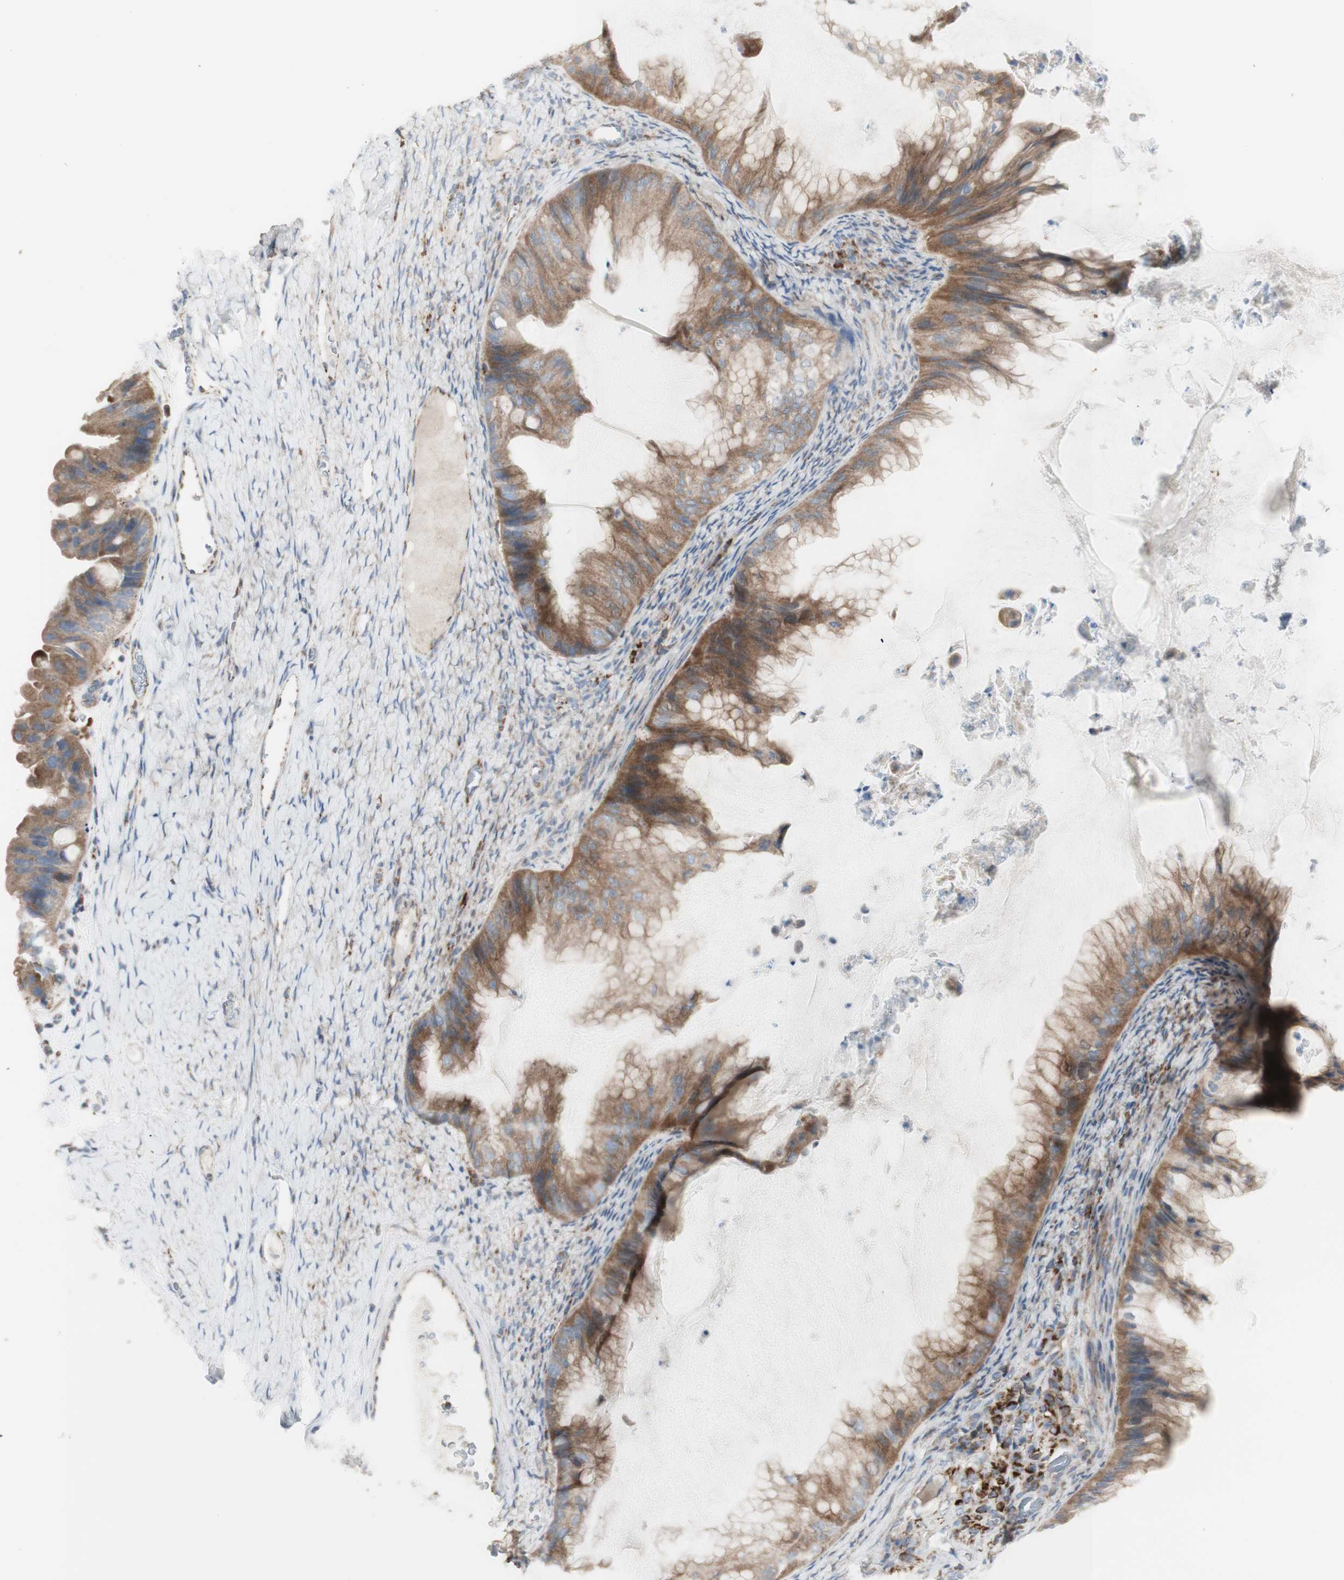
{"staining": {"intensity": "moderate", "quantity": "25%-75%", "location": "cytoplasmic/membranous"}, "tissue": "ovarian cancer", "cell_type": "Tumor cells", "image_type": "cancer", "snomed": [{"axis": "morphology", "description": "Cystadenocarcinoma, mucinous, NOS"}, {"axis": "topography", "description": "Ovary"}], "caption": "IHC of human ovarian cancer reveals medium levels of moderate cytoplasmic/membranous staining in approximately 25%-75% of tumor cells.", "gene": "C3orf52", "patient": {"sex": "female", "age": 61}}